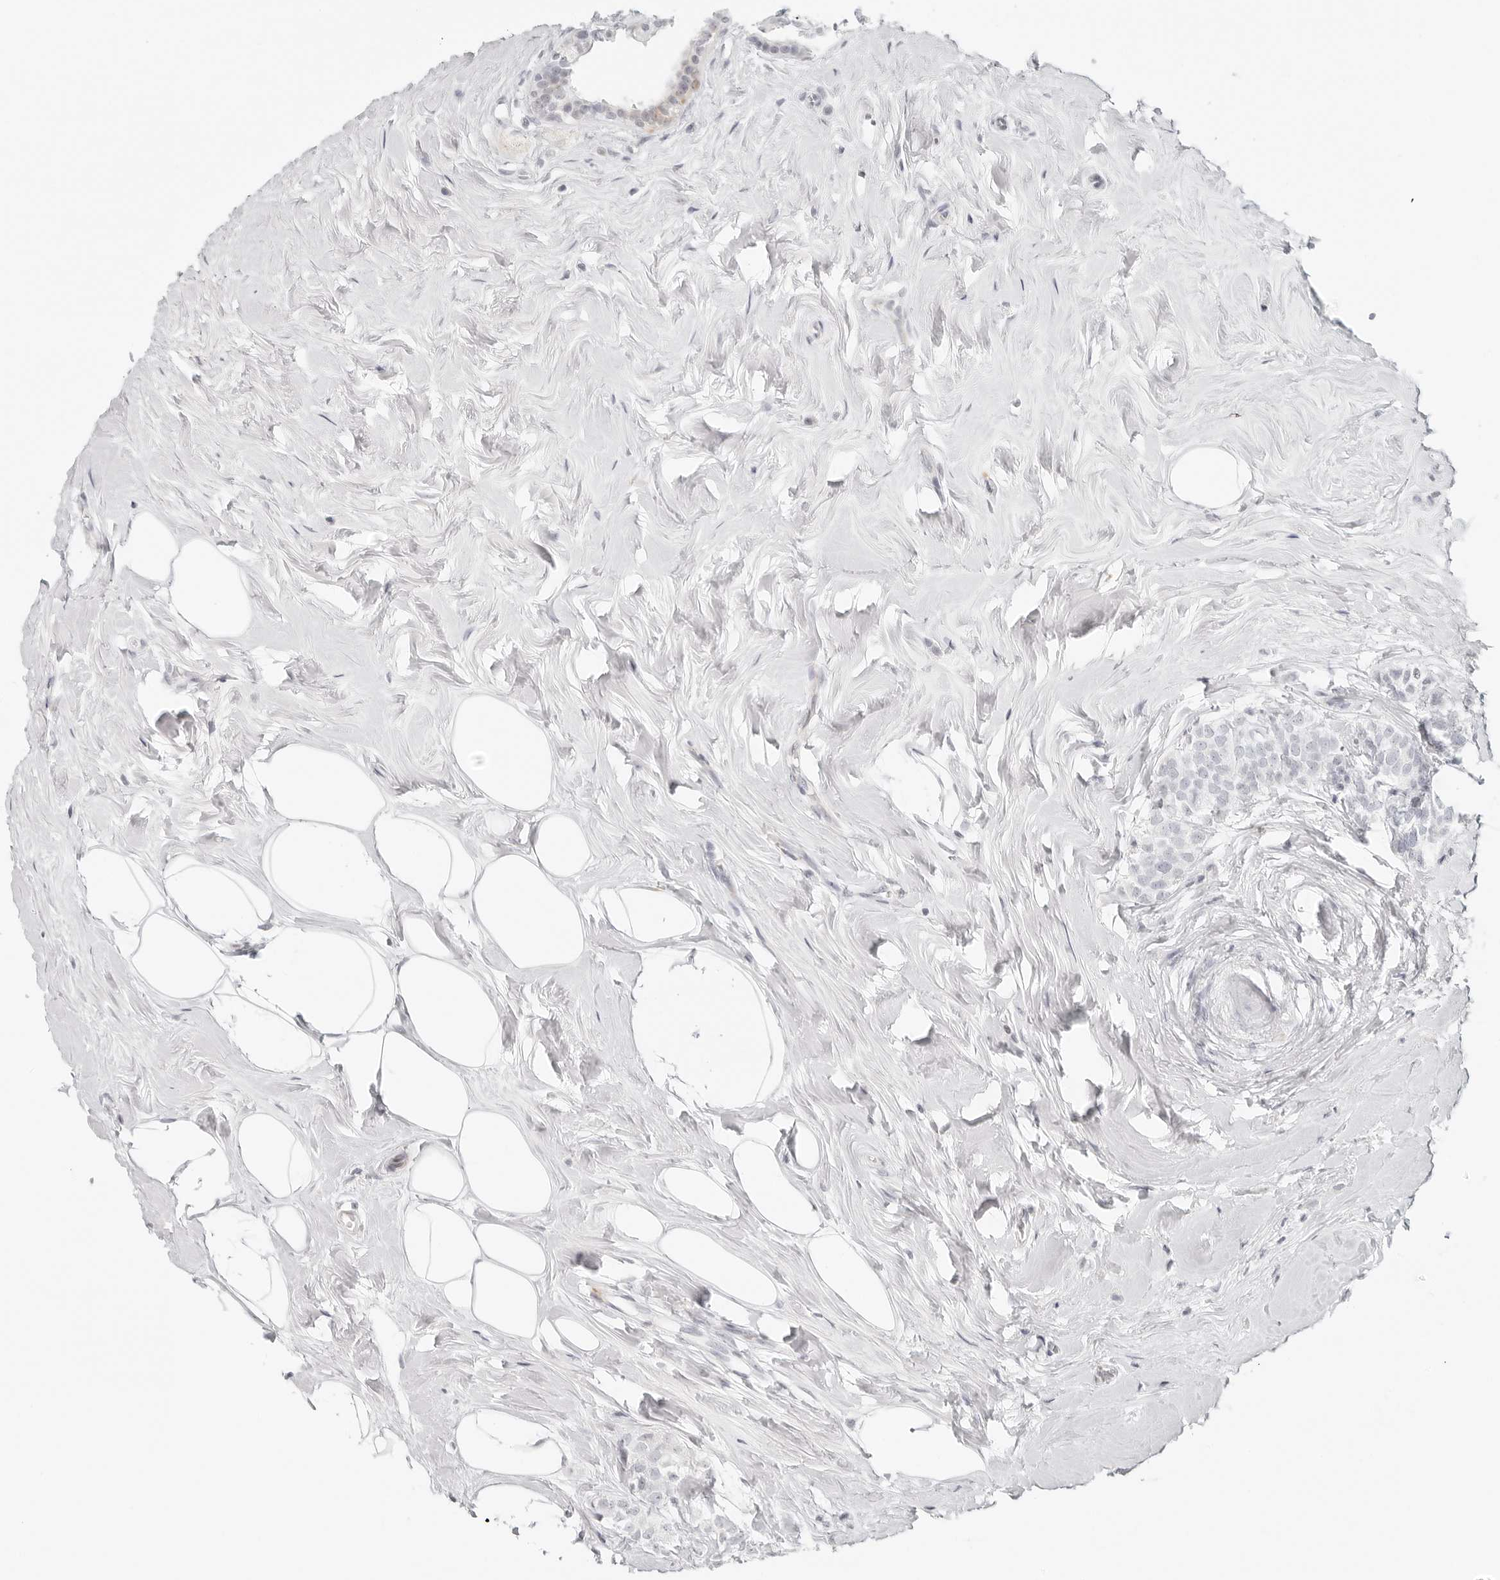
{"staining": {"intensity": "negative", "quantity": "none", "location": "none"}, "tissue": "breast cancer", "cell_type": "Tumor cells", "image_type": "cancer", "snomed": [{"axis": "morphology", "description": "Lobular carcinoma"}, {"axis": "topography", "description": "Breast"}], "caption": "This is an immunohistochemistry image of lobular carcinoma (breast). There is no staining in tumor cells.", "gene": "RPS6KC1", "patient": {"sex": "female", "age": 47}}